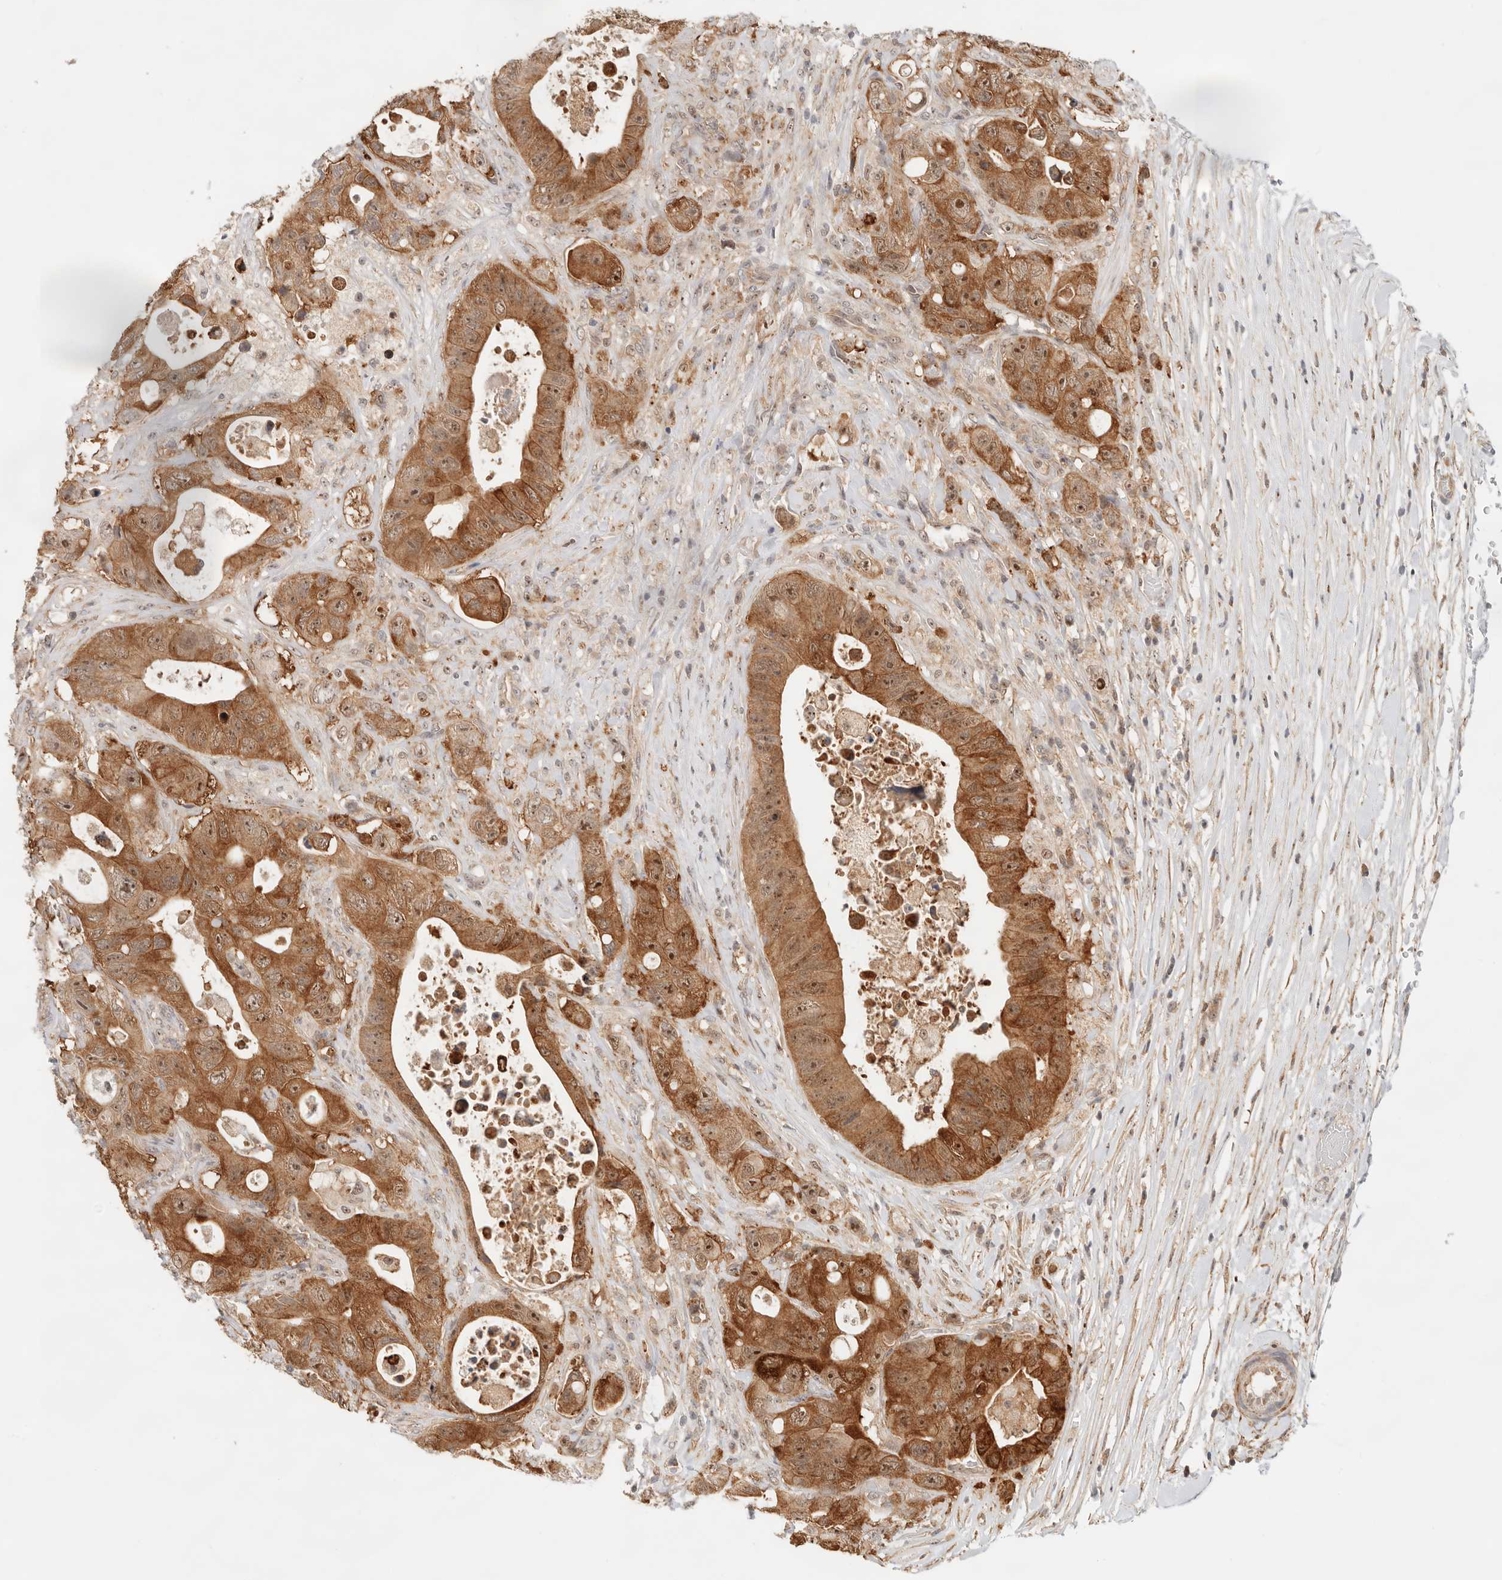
{"staining": {"intensity": "strong", "quantity": ">75%", "location": "cytoplasmic/membranous,nuclear"}, "tissue": "colorectal cancer", "cell_type": "Tumor cells", "image_type": "cancer", "snomed": [{"axis": "morphology", "description": "Adenocarcinoma, NOS"}, {"axis": "topography", "description": "Colon"}], "caption": "Protein staining by immunohistochemistry reveals strong cytoplasmic/membranous and nuclear positivity in about >75% of tumor cells in colorectal cancer.", "gene": "HEXD", "patient": {"sex": "female", "age": 46}}